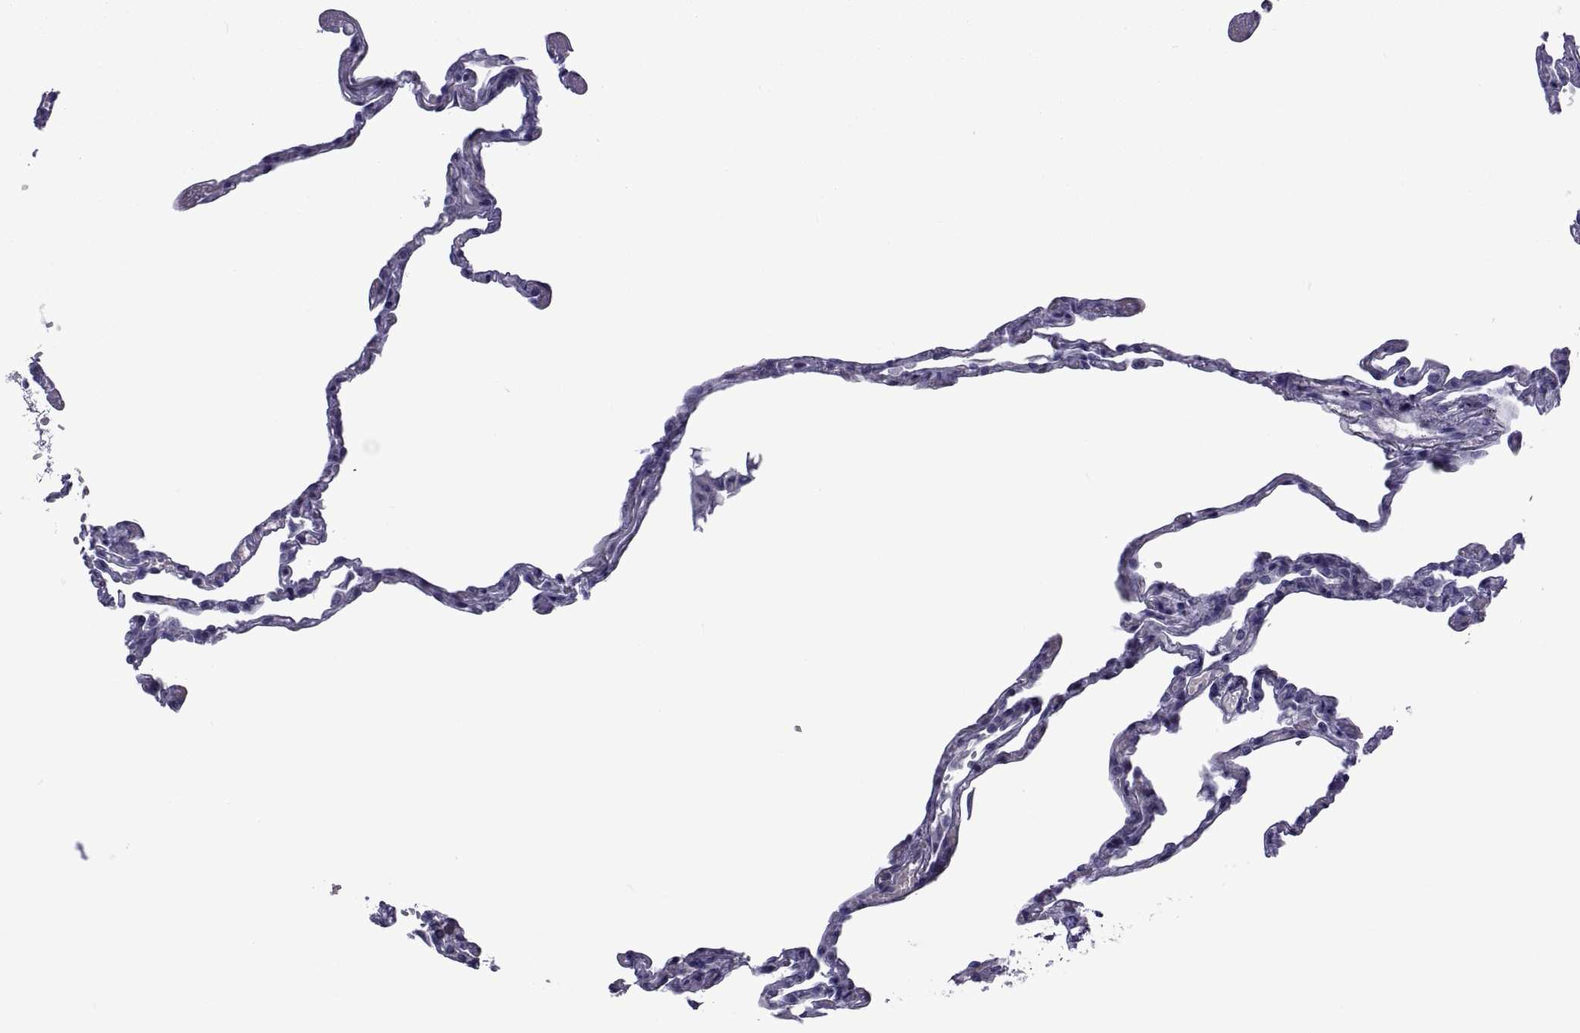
{"staining": {"intensity": "negative", "quantity": "none", "location": "none"}, "tissue": "lung", "cell_type": "Alveolar cells", "image_type": "normal", "snomed": [{"axis": "morphology", "description": "Normal tissue, NOS"}, {"axis": "topography", "description": "Lung"}], "caption": "Alveolar cells show no significant protein expression in unremarkable lung. (Immunohistochemistry, brightfield microscopy, high magnification).", "gene": "LCN9", "patient": {"sex": "male", "age": 78}}